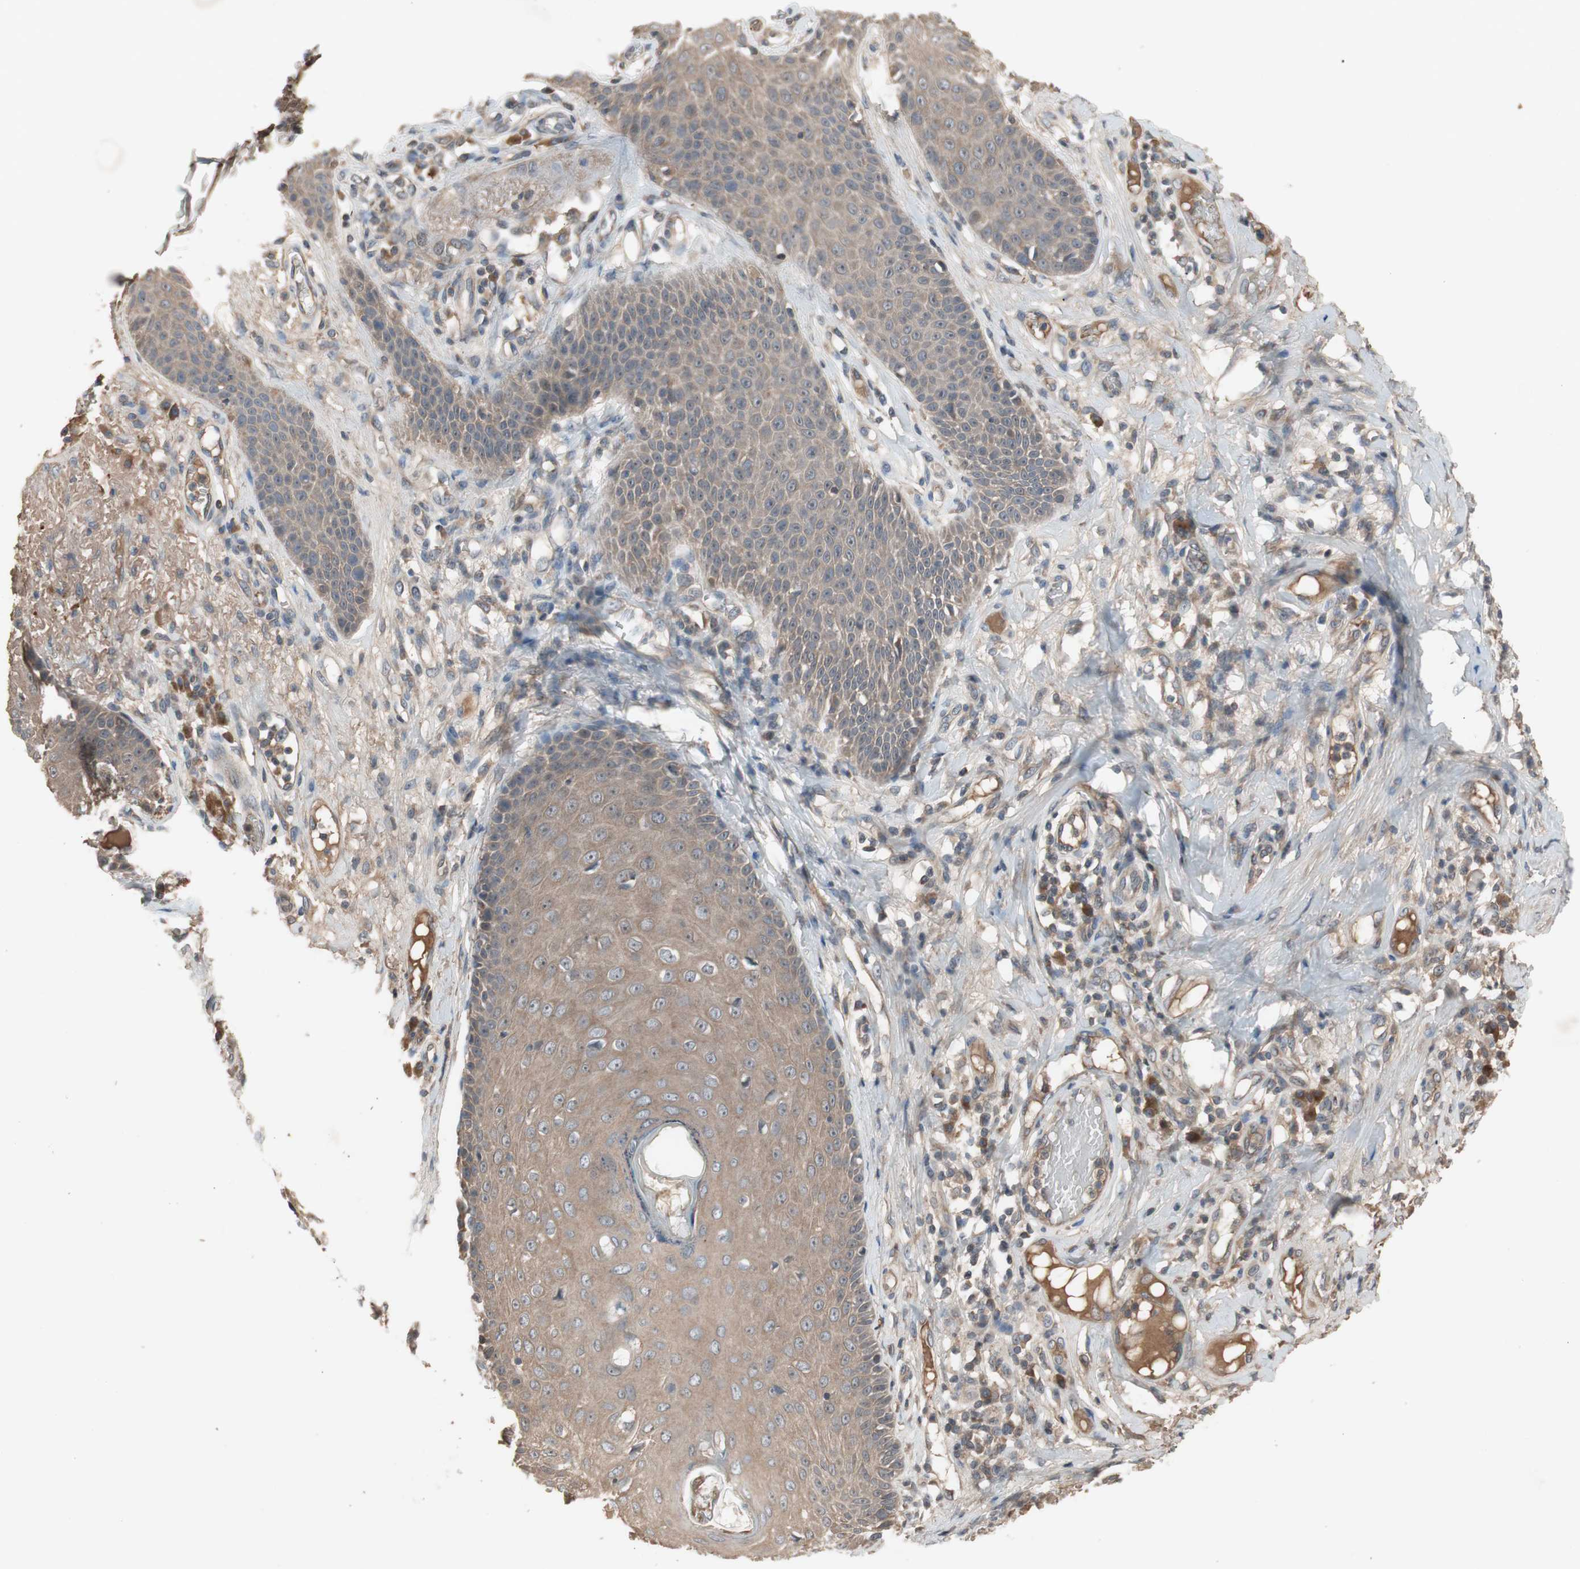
{"staining": {"intensity": "moderate", "quantity": ">75%", "location": "cytoplasmic/membranous"}, "tissue": "skin cancer", "cell_type": "Tumor cells", "image_type": "cancer", "snomed": [{"axis": "morphology", "description": "Normal tissue, NOS"}, {"axis": "morphology", "description": "Basal cell carcinoma"}, {"axis": "topography", "description": "Skin"}], "caption": "Brown immunohistochemical staining in human basal cell carcinoma (skin) displays moderate cytoplasmic/membranous expression in about >75% of tumor cells. (IHC, brightfield microscopy, high magnification).", "gene": "NSF", "patient": {"sex": "male", "age": 52}}